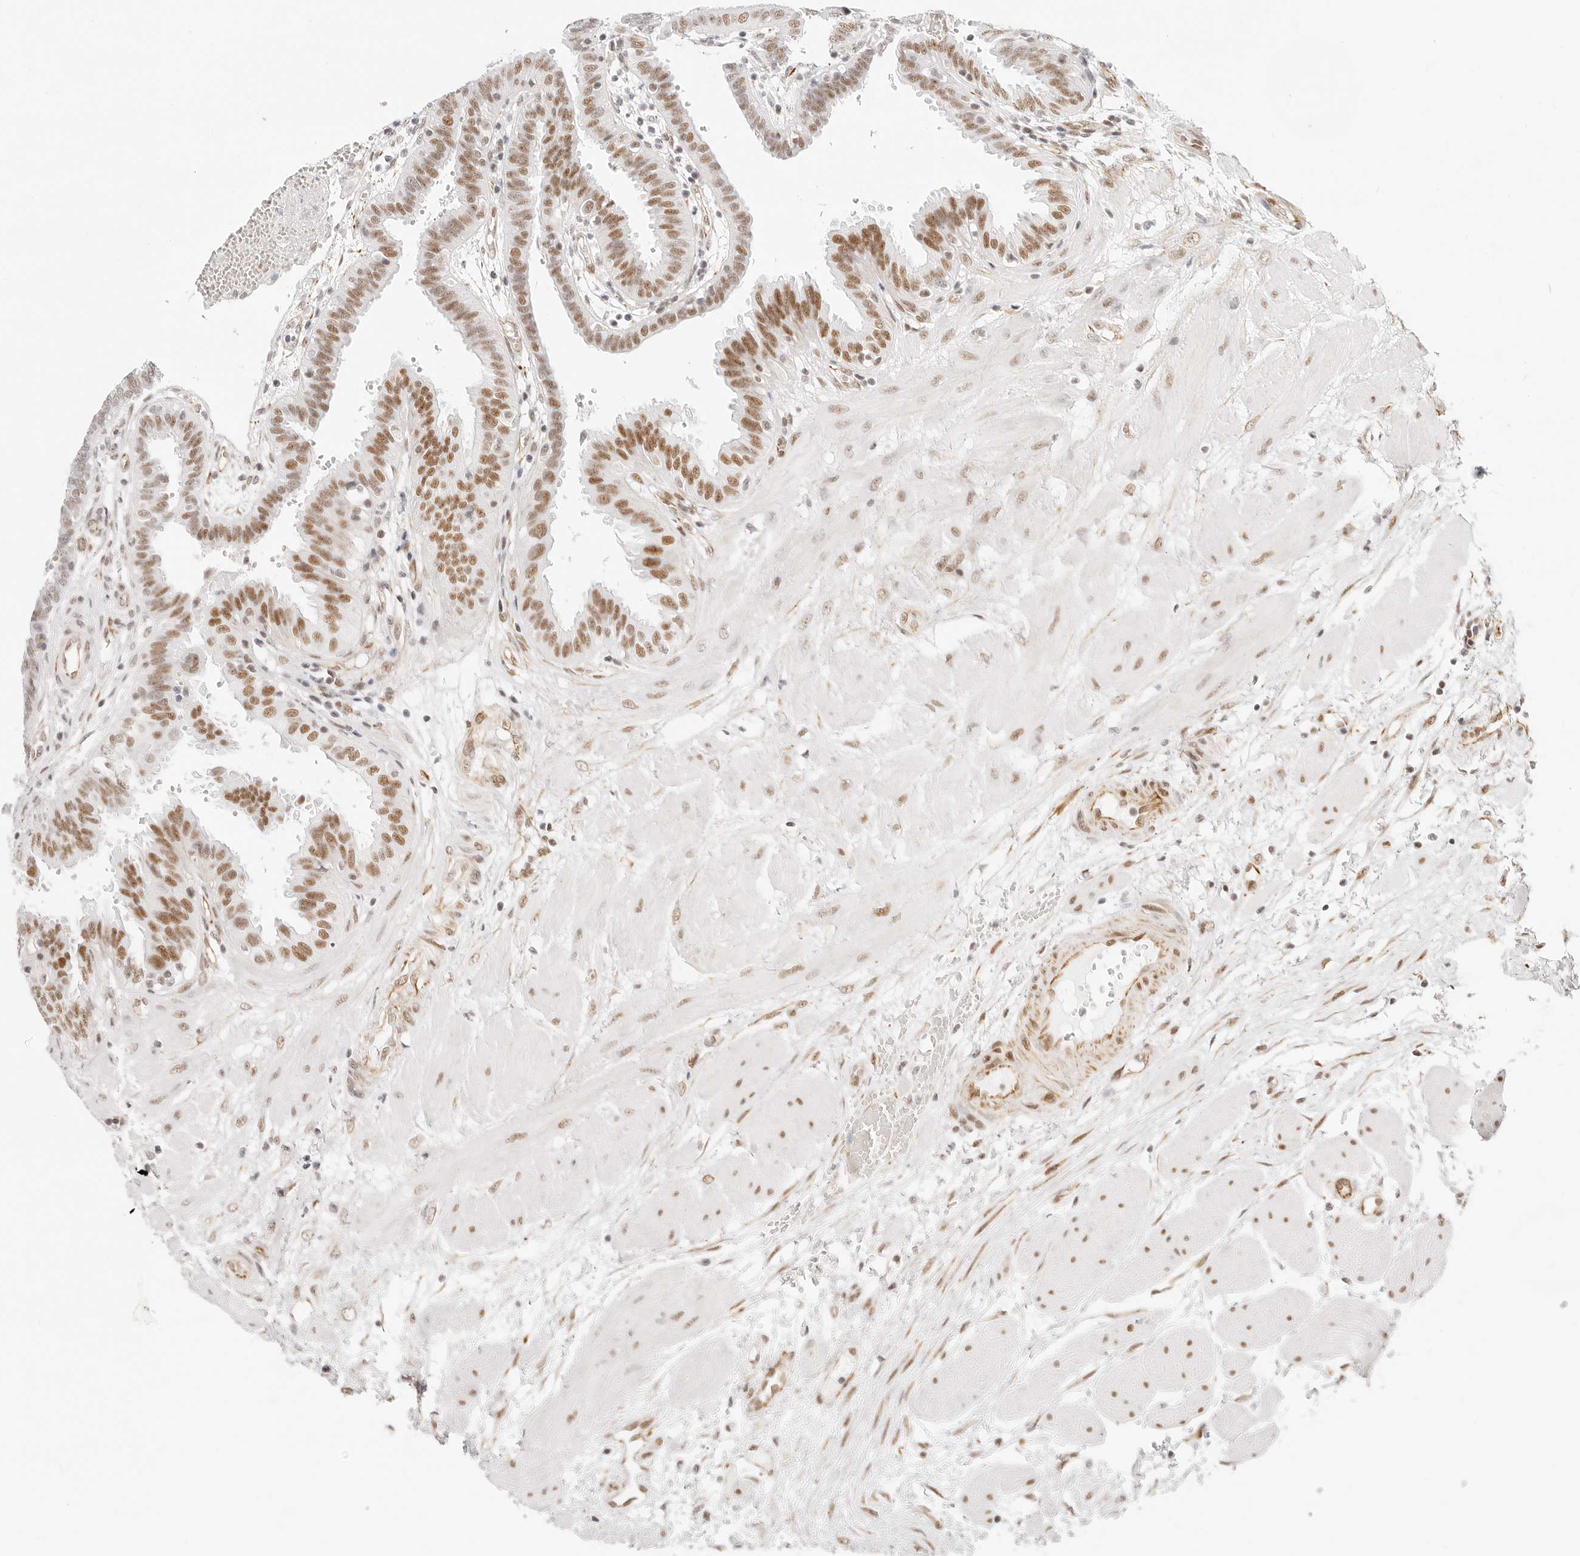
{"staining": {"intensity": "moderate", "quantity": "25%-75%", "location": "nuclear"}, "tissue": "fallopian tube", "cell_type": "Glandular cells", "image_type": "normal", "snomed": [{"axis": "morphology", "description": "Normal tissue, NOS"}, {"axis": "topography", "description": "Fallopian tube"}, {"axis": "topography", "description": "Placenta"}], "caption": "Glandular cells display medium levels of moderate nuclear expression in approximately 25%-75% of cells in benign human fallopian tube.", "gene": "ZC3H11A", "patient": {"sex": "female", "age": 32}}